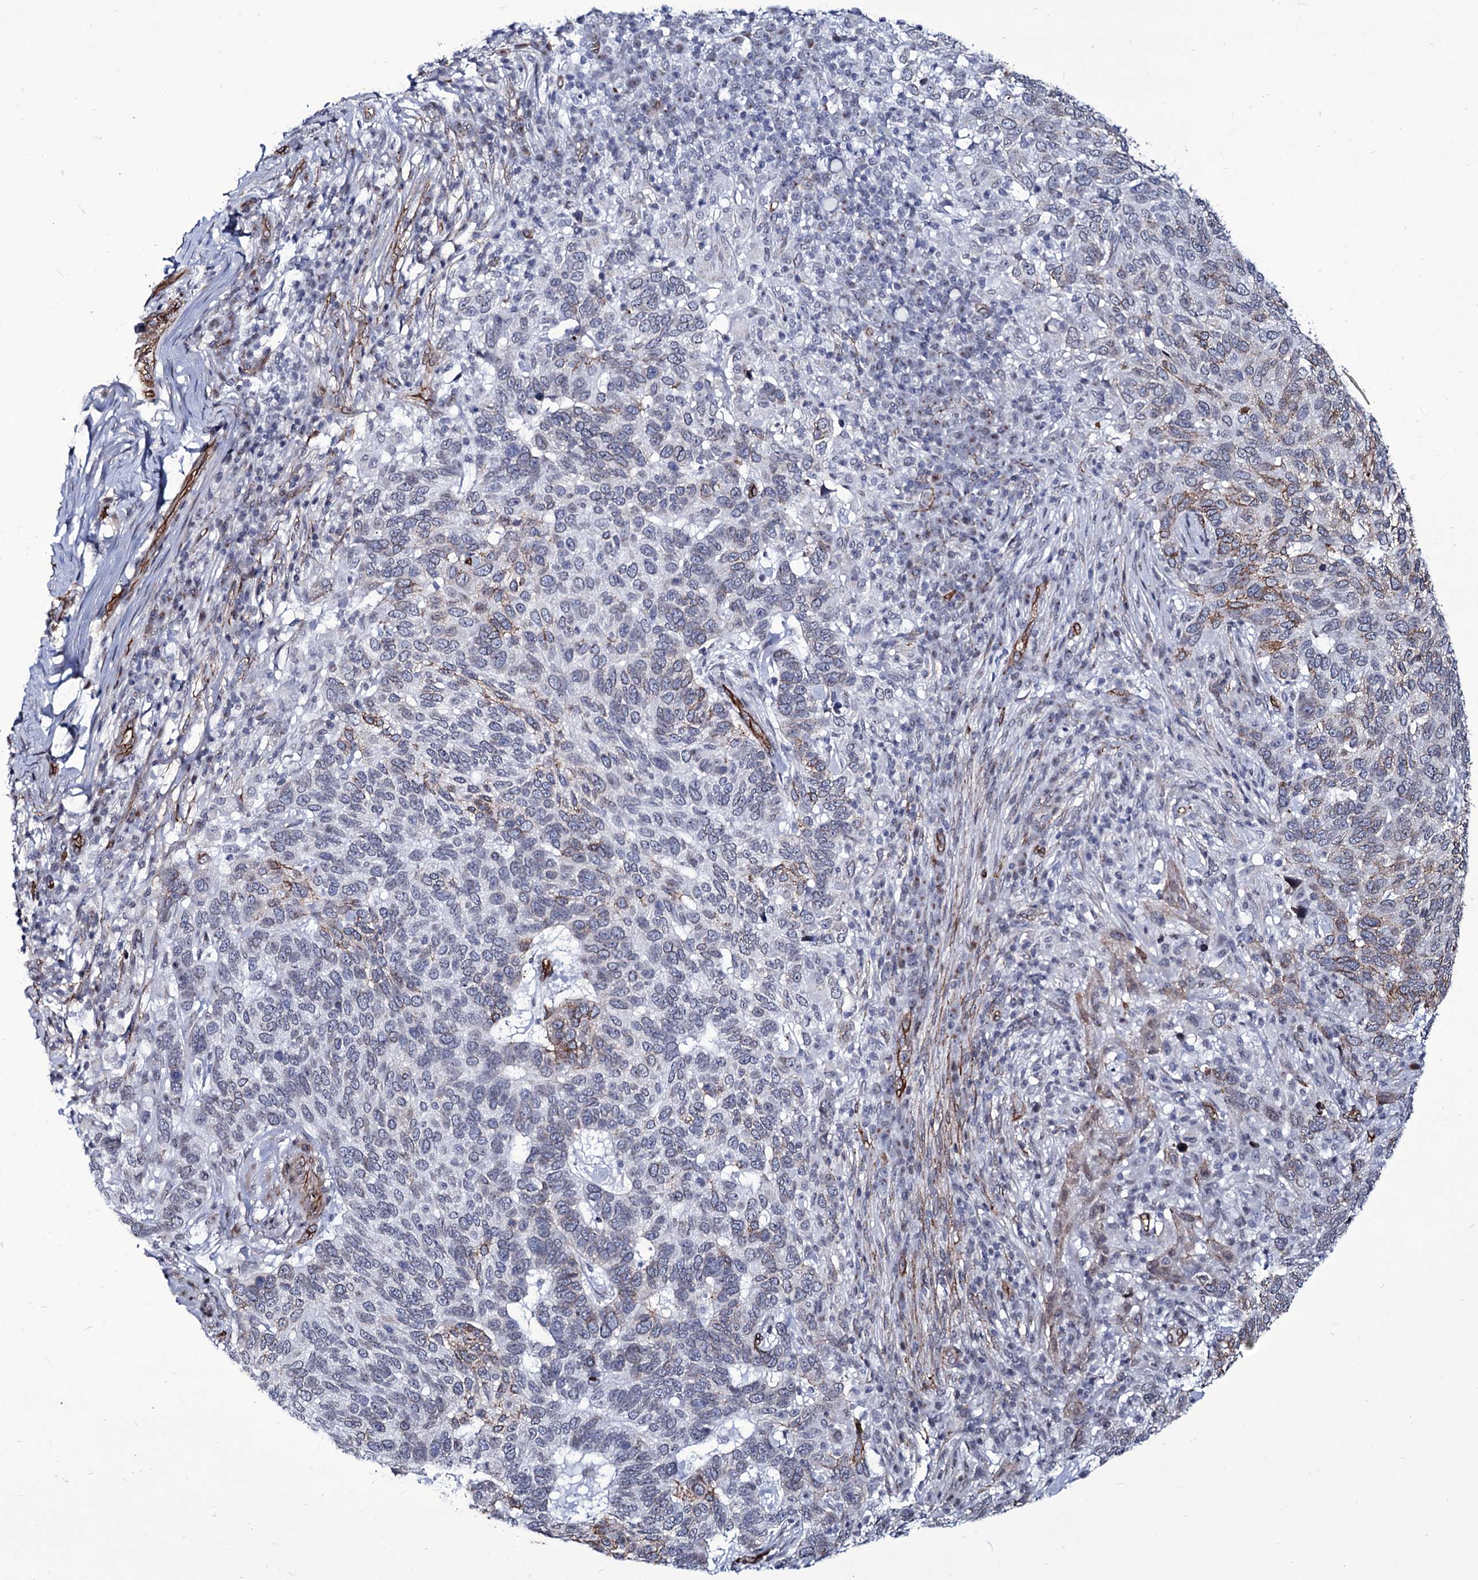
{"staining": {"intensity": "moderate", "quantity": "<25%", "location": "cytoplasmic/membranous,nuclear"}, "tissue": "skin cancer", "cell_type": "Tumor cells", "image_type": "cancer", "snomed": [{"axis": "morphology", "description": "Basal cell carcinoma"}, {"axis": "topography", "description": "Skin"}], "caption": "Tumor cells exhibit moderate cytoplasmic/membranous and nuclear positivity in about <25% of cells in skin cancer.", "gene": "ZC3H12C", "patient": {"sex": "female", "age": 65}}